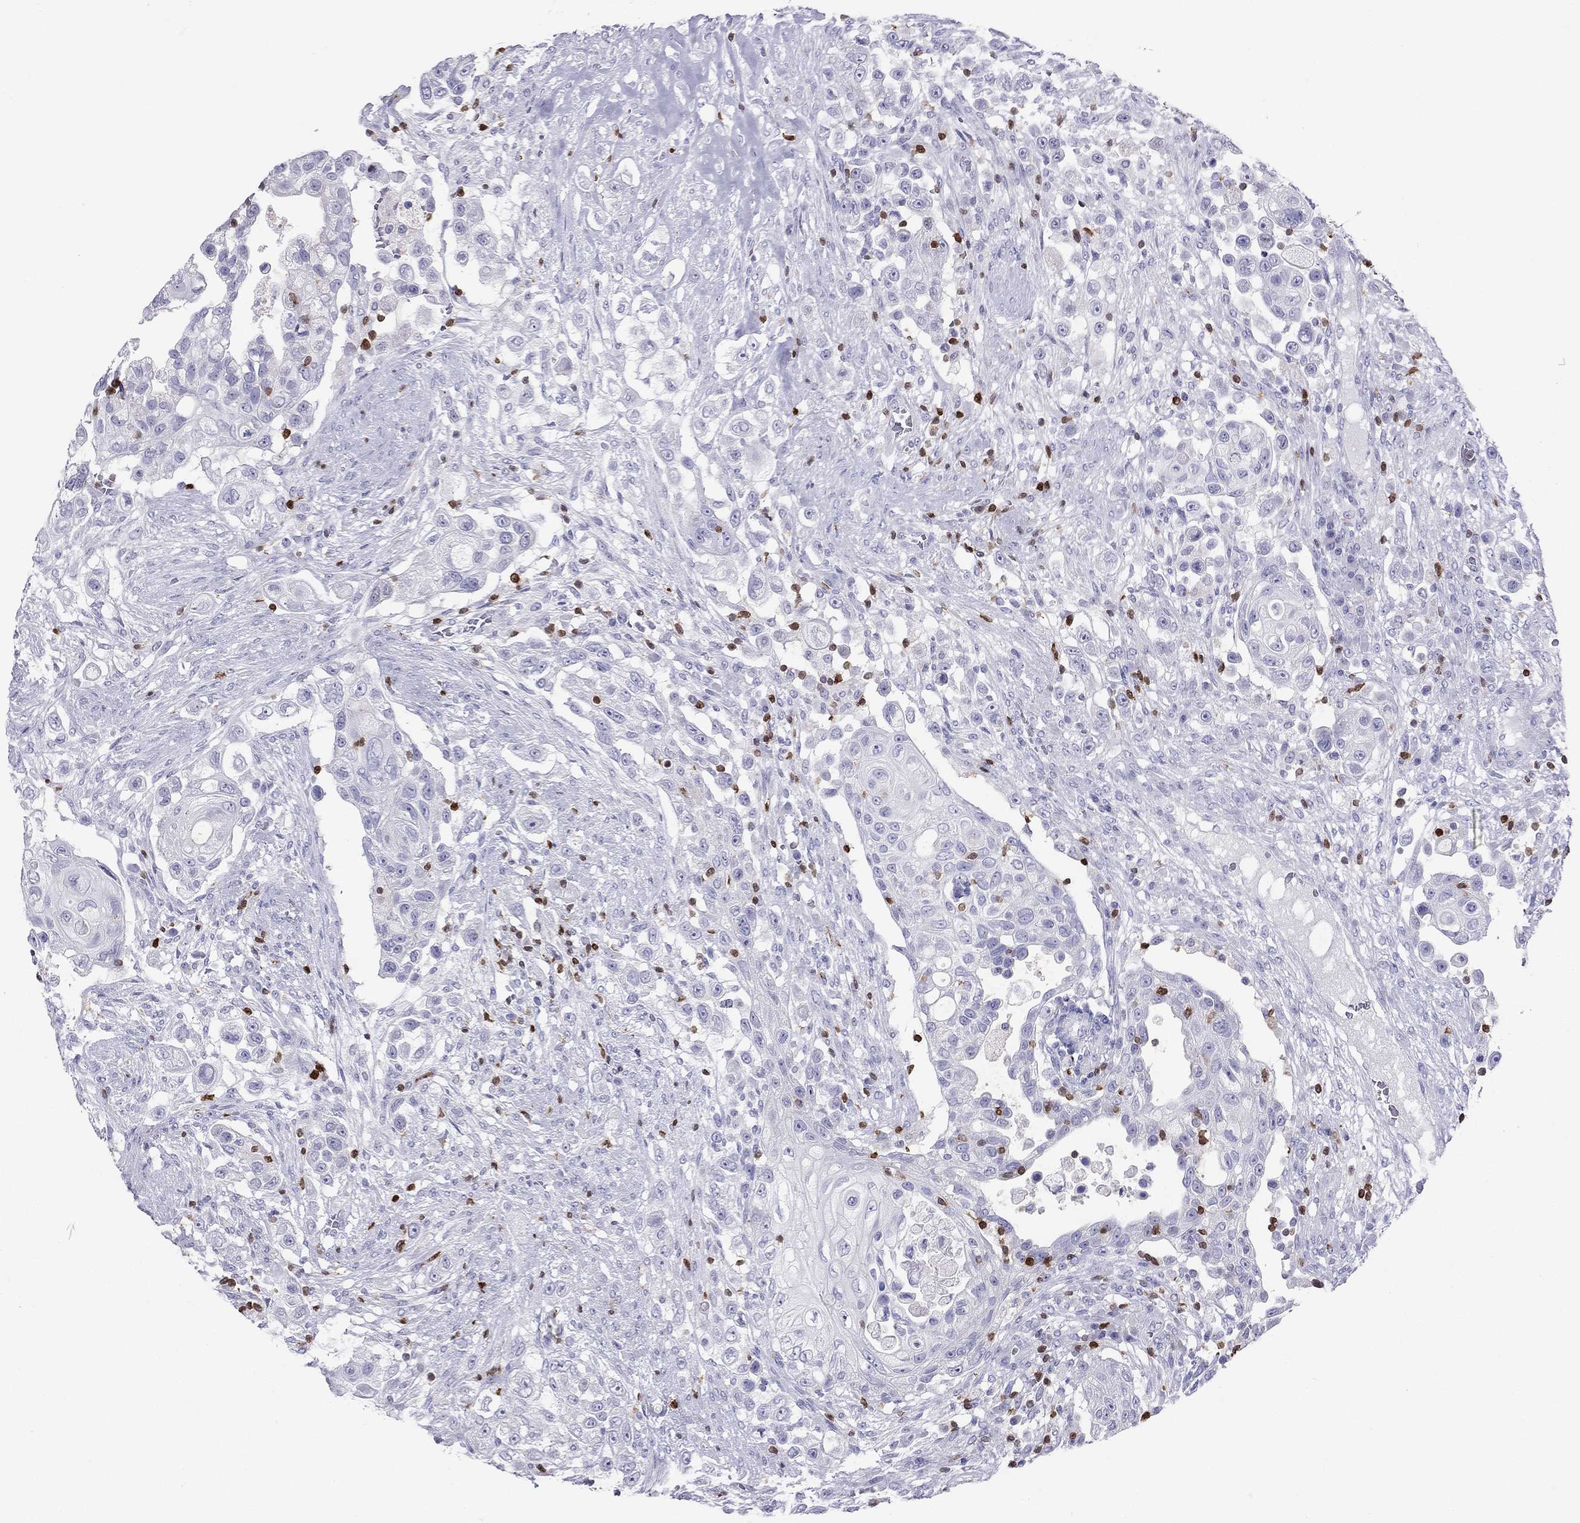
{"staining": {"intensity": "negative", "quantity": "none", "location": "none"}, "tissue": "urothelial cancer", "cell_type": "Tumor cells", "image_type": "cancer", "snomed": [{"axis": "morphology", "description": "Urothelial carcinoma, High grade"}, {"axis": "topography", "description": "Urinary bladder"}], "caption": "High magnification brightfield microscopy of high-grade urothelial carcinoma stained with DAB (brown) and counterstained with hematoxylin (blue): tumor cells show no significant staining.", "gene": "SH2D2A", "patient": {"sex": "female", "age": 56}}